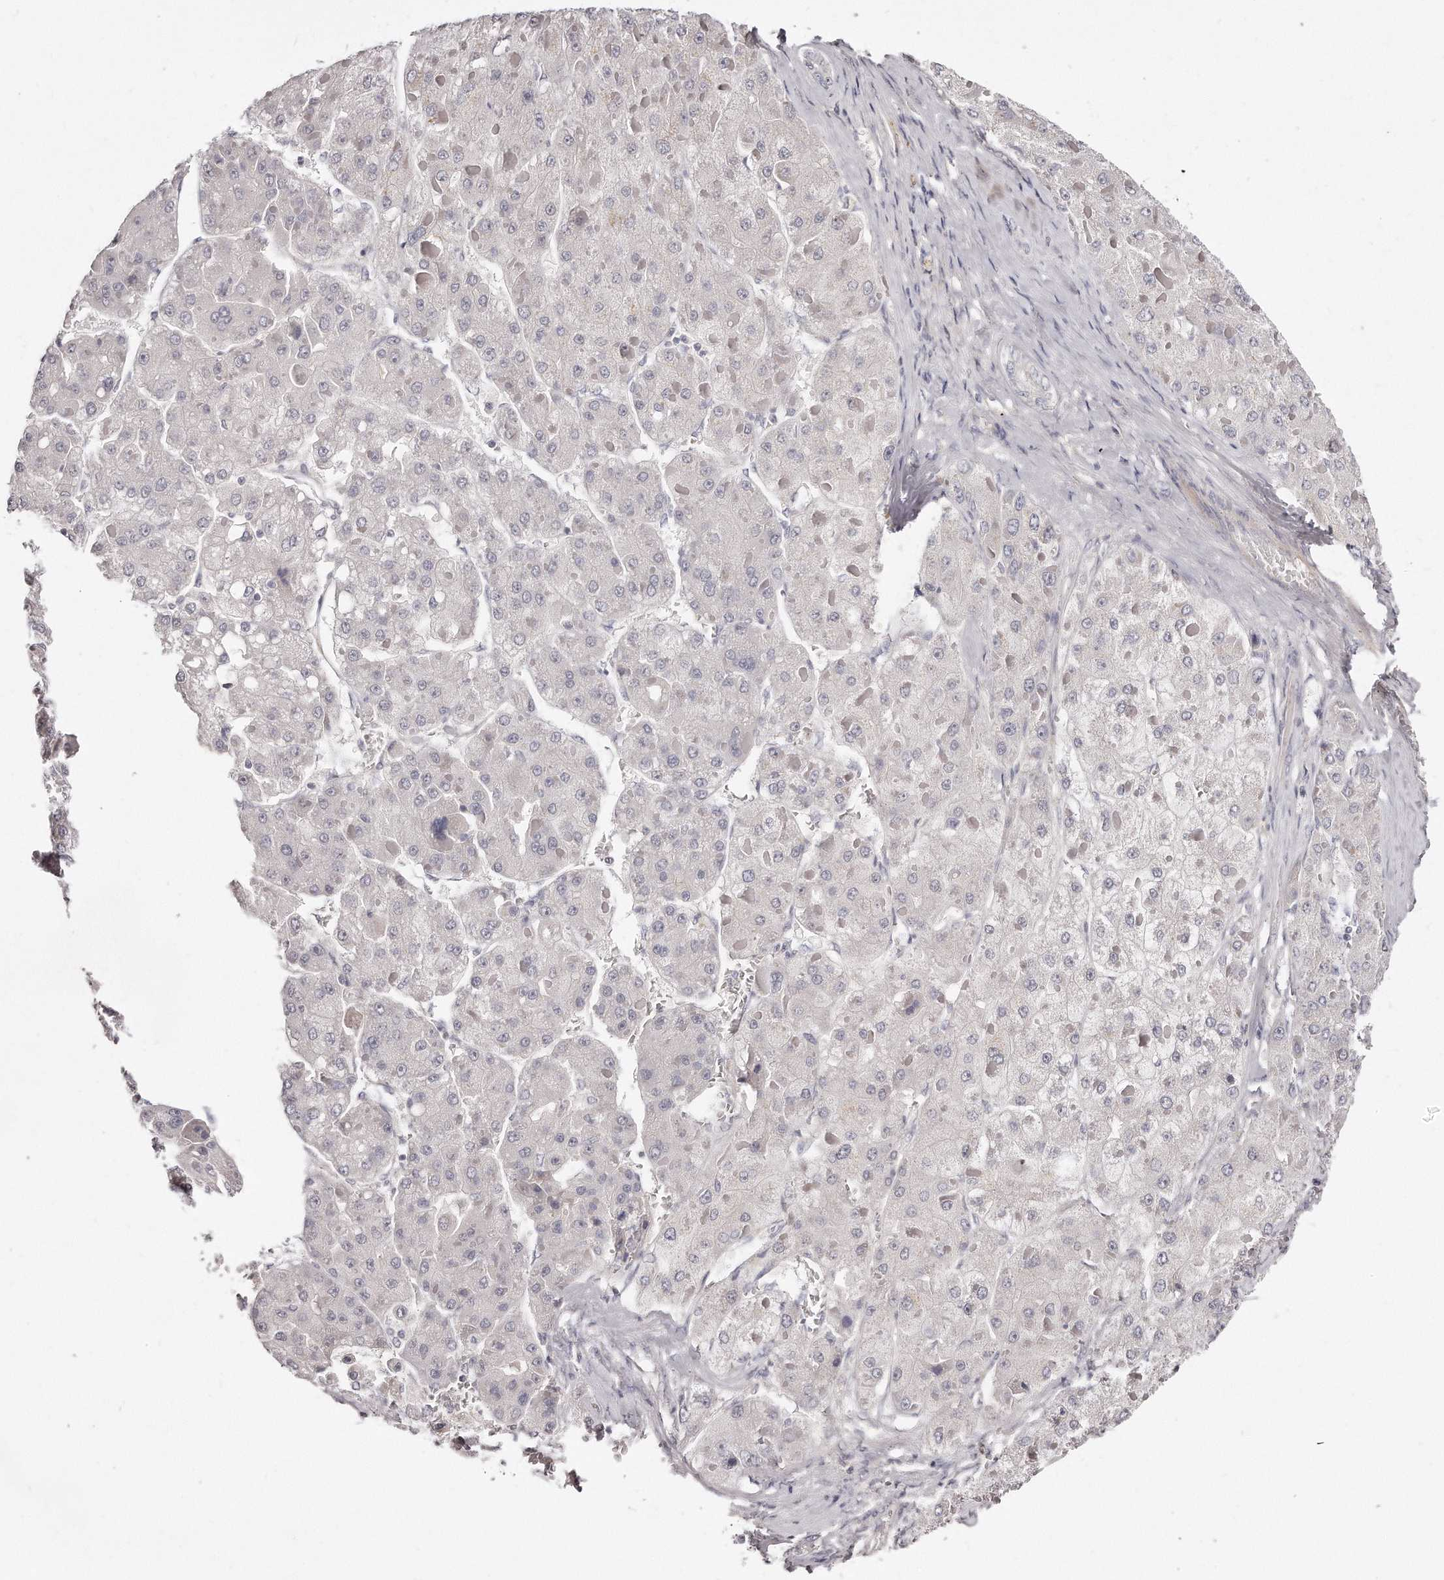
{"staining": {"intensity": "negative", "quantity": "none", "location": "none"}, "tissue": "liver cancer", "cell_type": "Tumor cells", "image_type": "cancer", "snomed": [{"axis": "morphology", "description": "Carcinoma, Hepatocellular, NOS"}, {"axis": "topography", "description": "Liver"}], "caption": "This histopathology image is of liver cancer stained with immunohistochemistry (IHC) to label a protein in brown with the nuclei are counter-stained blue. There is no positivity in tumor cells. Brightfield microscopy of immunohistochemistry stained with DAB (brown) and hematoxylin (blue), captured at high magnification.", "gene": "TTLL4", "patient": {"sex": "female", "age": 73}}